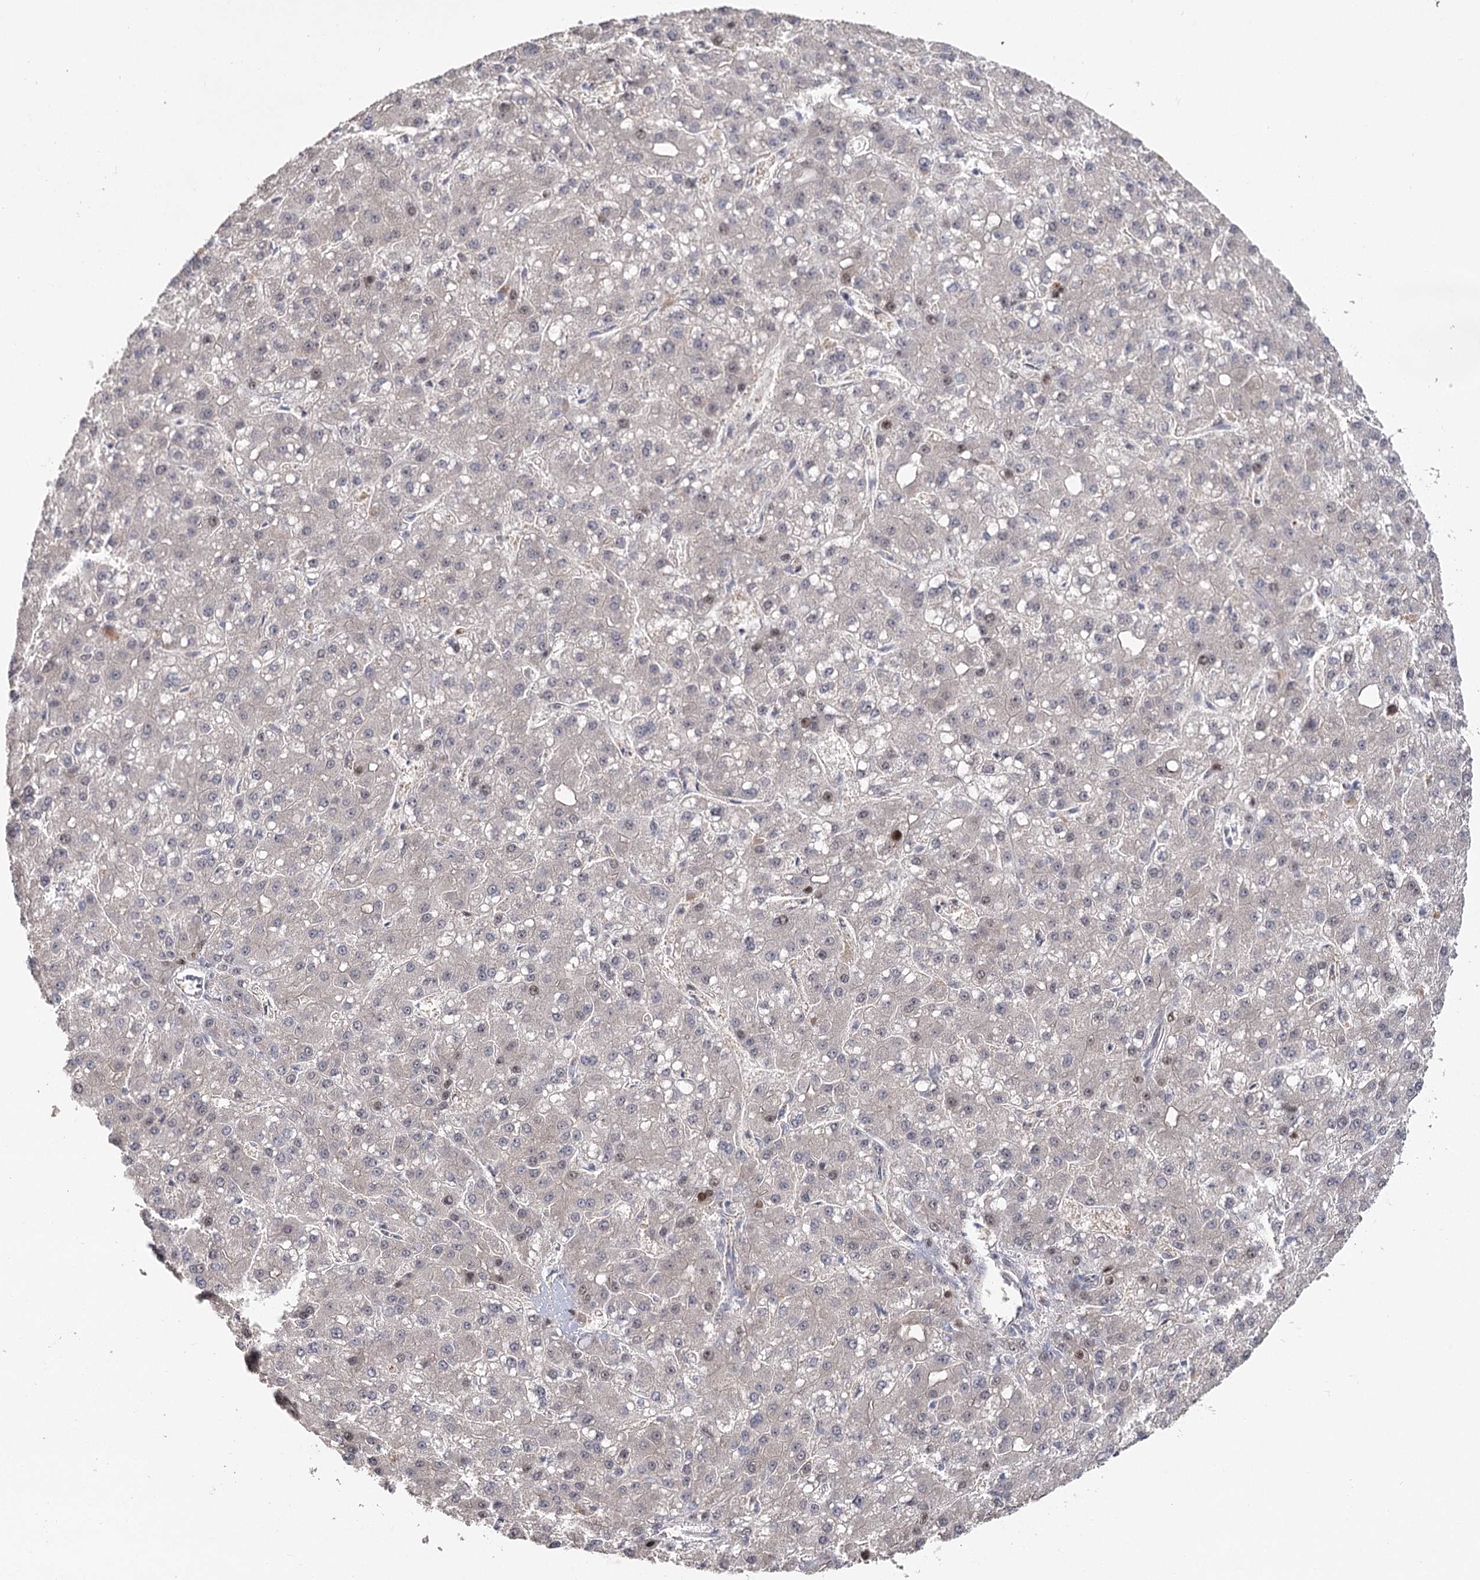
{"staining": {"intensity": "weak", "quantity": "<25%", "location": "nuclear"}, "tissue": "liver cancer", "cell_type": "Tumor cells", "image_type": "cancer", "snomed": [{"axis": "morphology", "description": "Carcinoma, Hepatocellular, NOS"}, {"axis": "topography", "description": "Liver"}], "caption": "Tumor cells are negative for protein expression in human liver cancer (hepatocellular carcinoma).", "gene": "MAP3K13", "patient": {"sex": "male", "age": 67}}